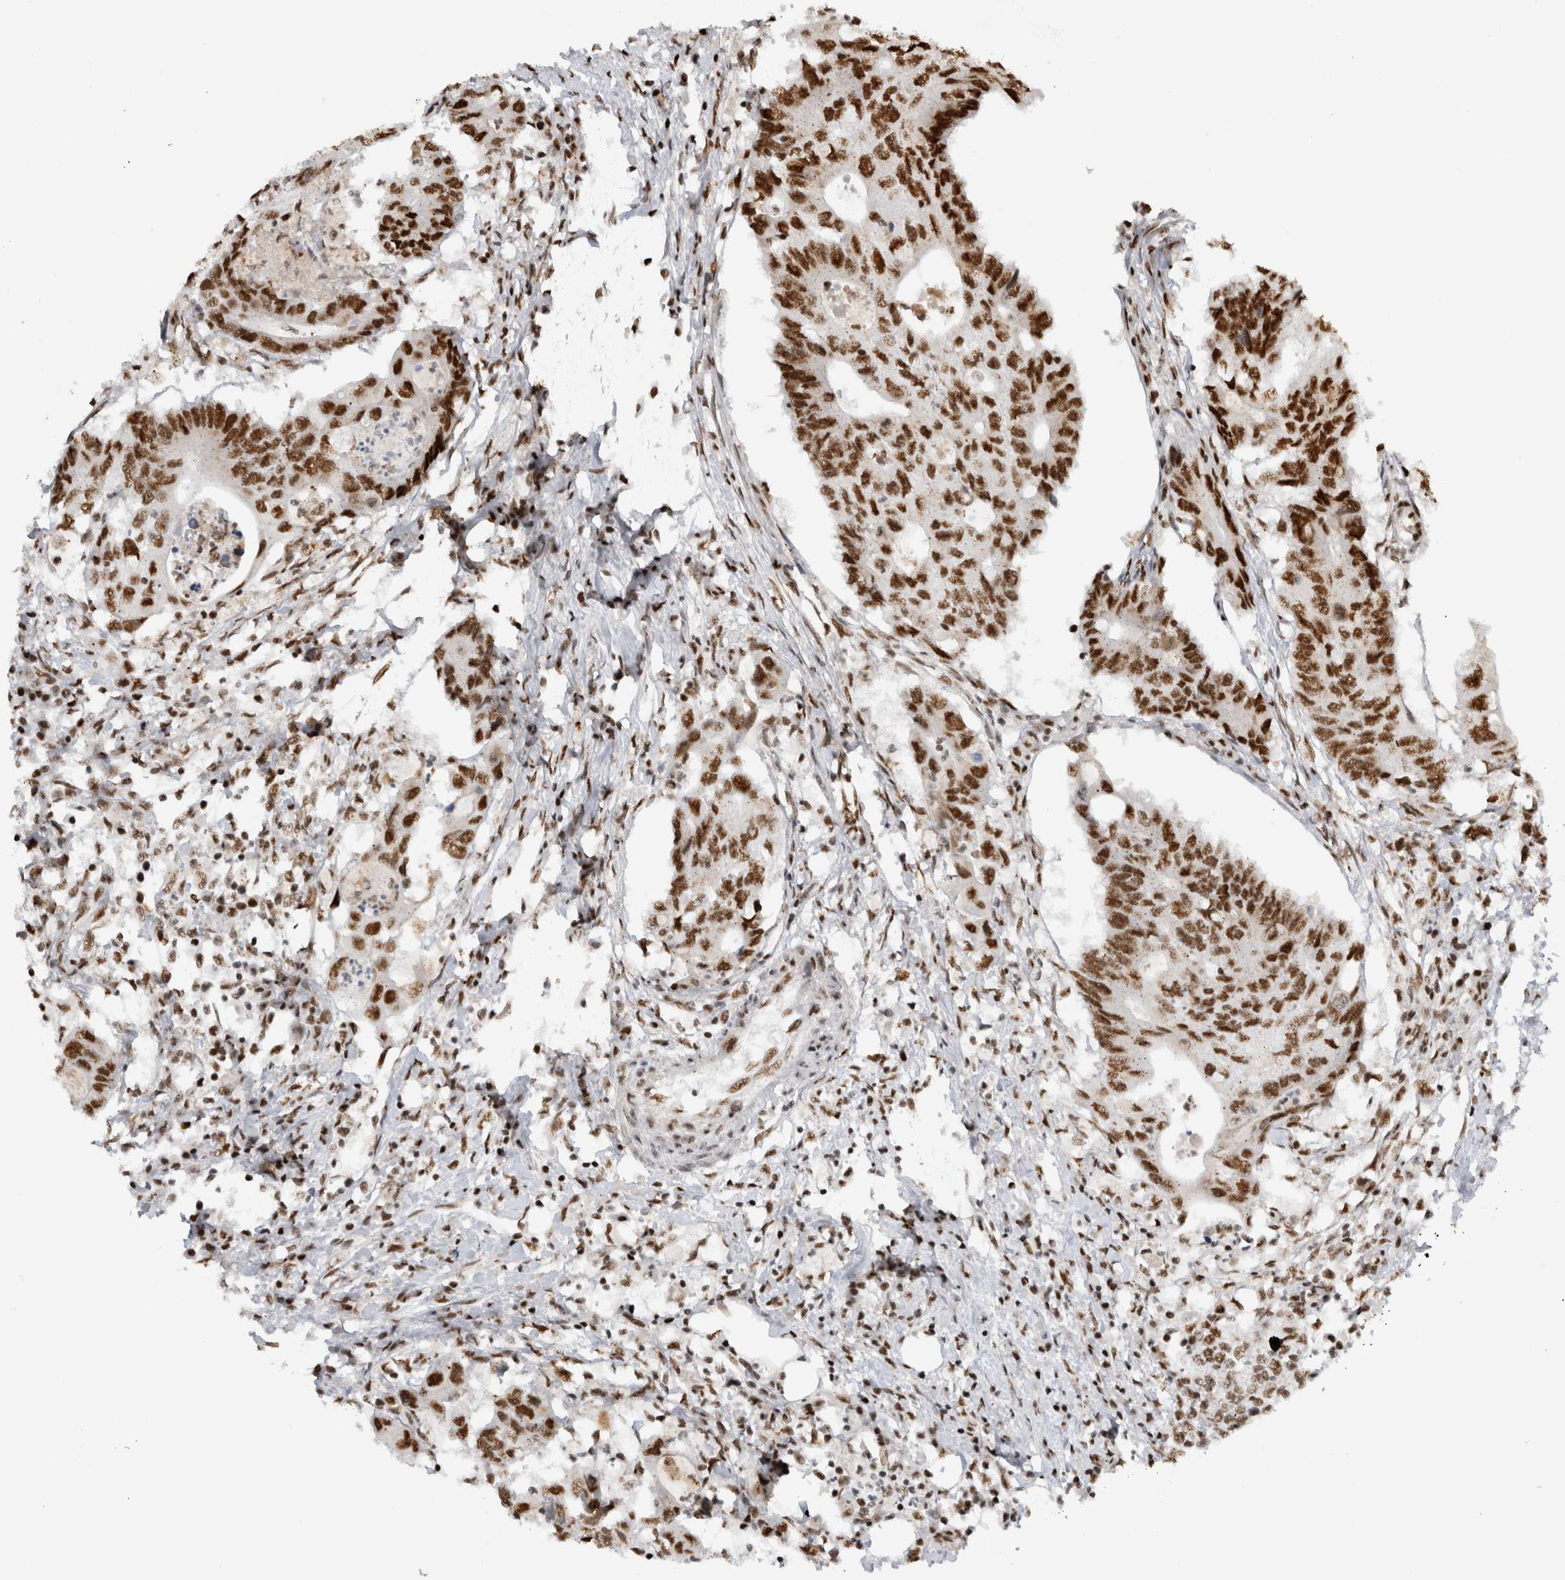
{"staining": {"intensity": "strong", "quantity": ">75%", "location": "nuclear"}, "tissue": "colorectal cancer", "cell_type": "Tumor cells", "image_type": "cancer", "snomed": [{"axis": "morphology", "description": "Adenocarcinoma, NOS"}, {"axis": "topography", "description": "Colon"}], "caption": "Protein expression analysis of colorectal adenocarcinoma shows strong nuclear positivity in about >75% of tumor cells. The staining was performed using DAB, with brown indicating positive protein expression. Nuclei are stained blue with hematoxylin.", "gene": "EYA2", "patient": {"sex": "male", "age": 71}}